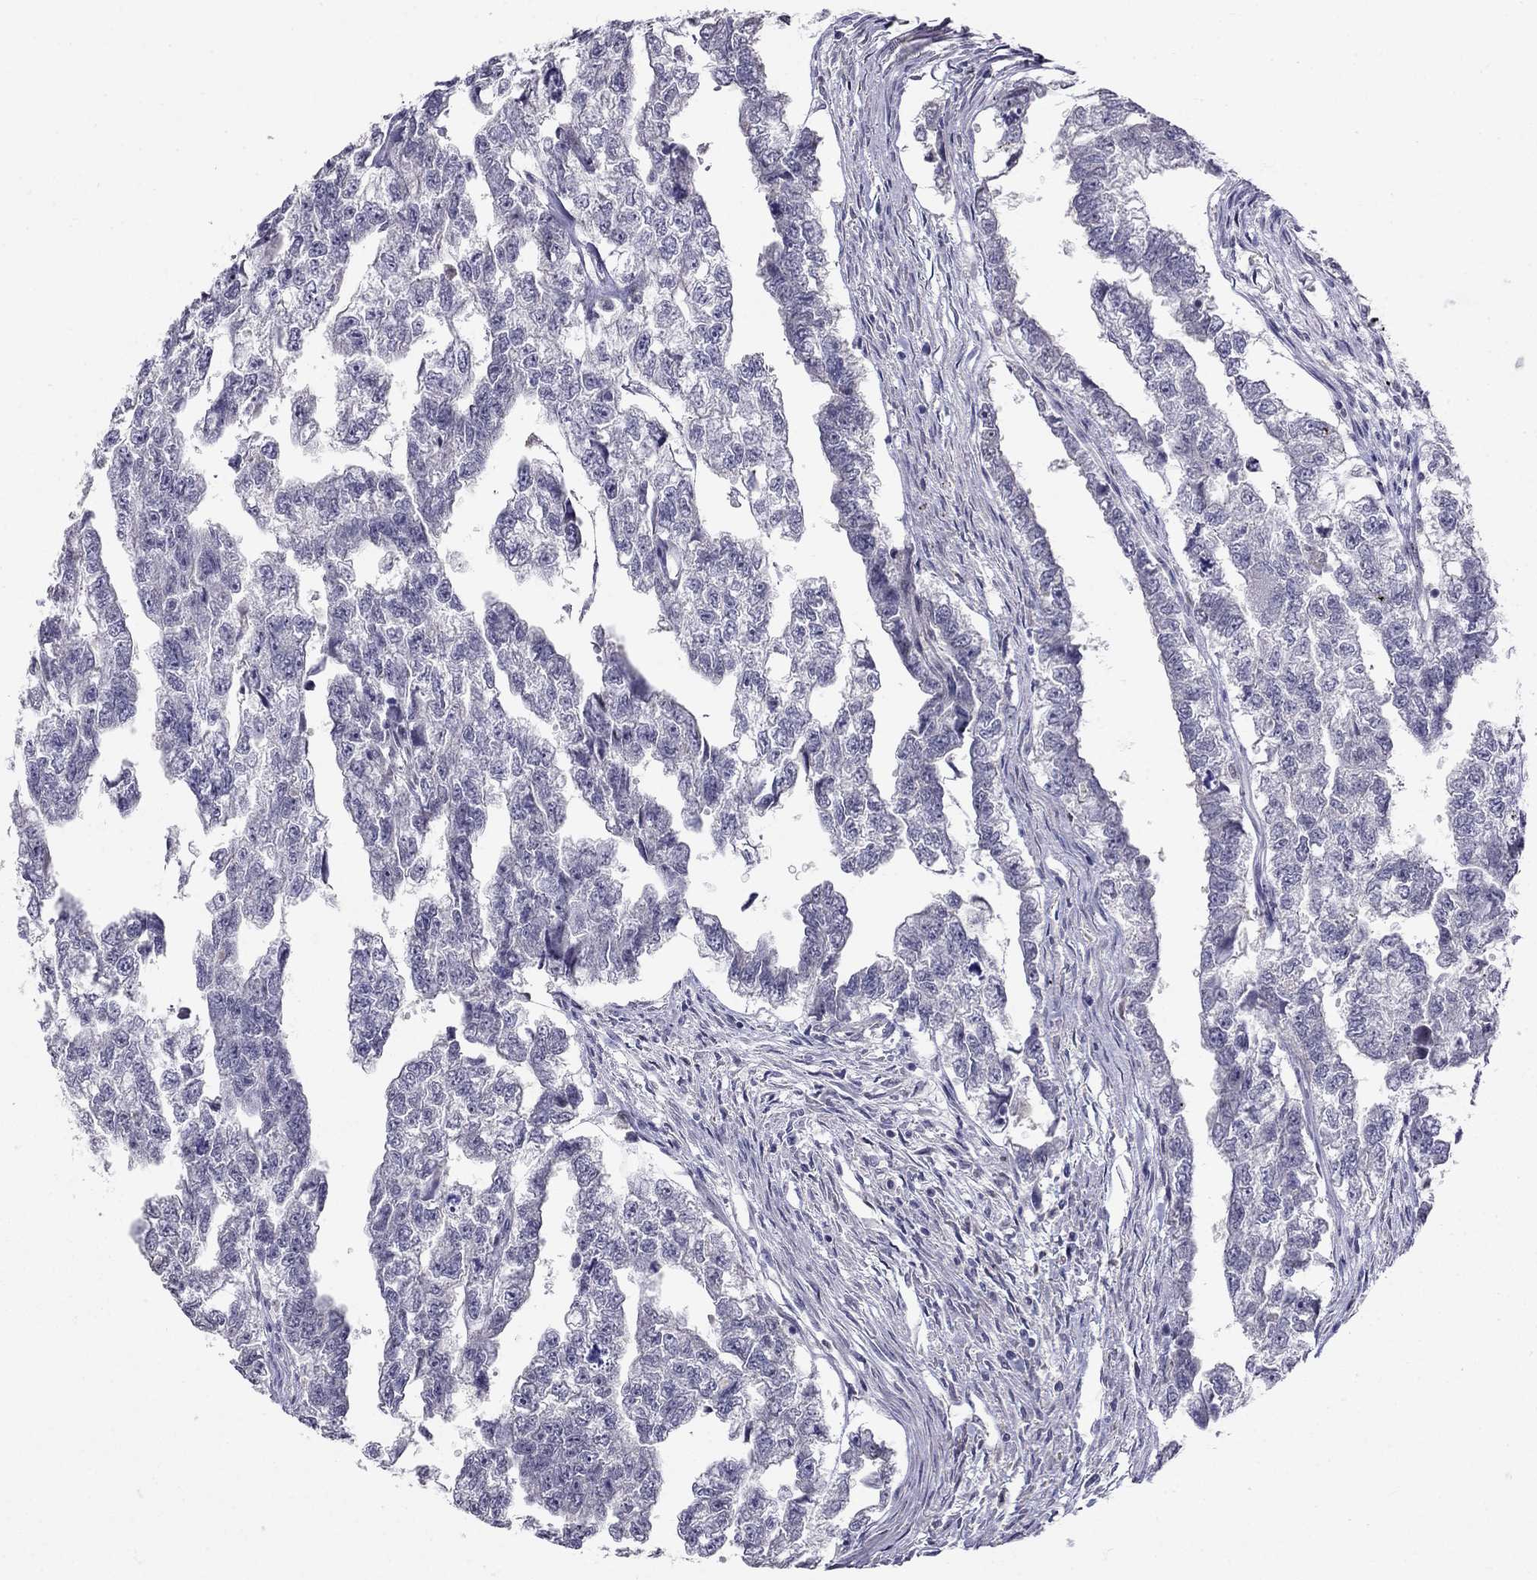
{"staining": {"intensity": "negative", "quantity": "none", "location": "none"}, "tissue": "testis cancer", "cell_type": "Tumor cells", "image_type": "cancer", "snomed": [{"axis": "morphology", "description": "Carcinoma, Embryonal, NOS"}, {"axis": "morphology", "description": "Teratoma, malignant, NOS"}, {"axis": "topography", "description": "Testis"}], "caption": "Immunohistochemistry (IHC) micrograph of neoplastic tissue: testis cancer (embryonal carcinoma) stained with DAB (3,3'-diaminobenzidine) shows no significant protein positivity in tumor cells.", "gene": "LRRC39", "patient": {"sex": "male", "age": 44}}